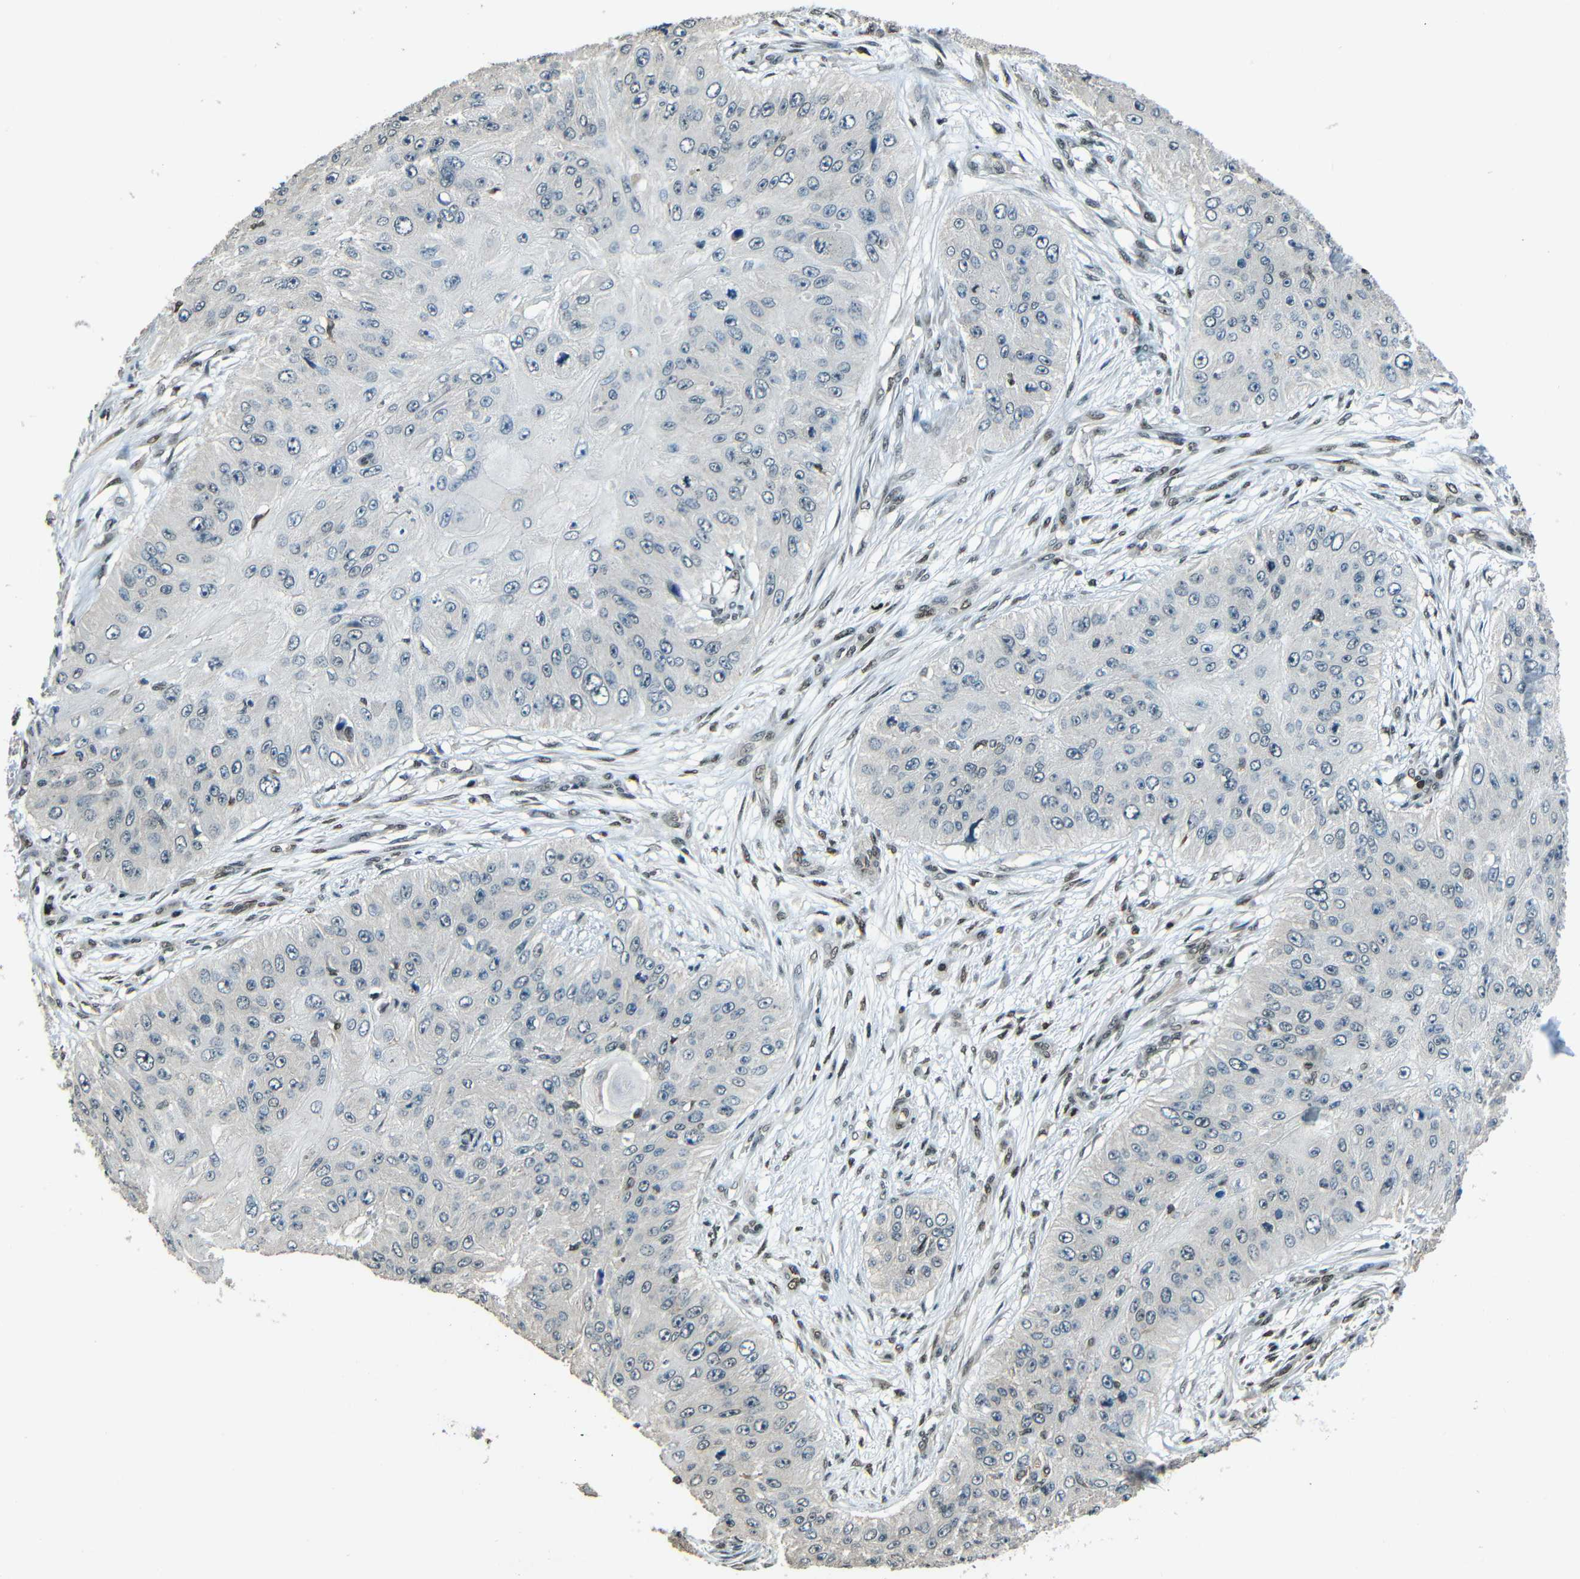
{"staining": {"intensity": "negative", "quantity": "none", "location": "none"}, "tissue": "skin cancer", "cell_type": "Tumor cells", "image_type": "cancer", "snomed": [{"axis": "morphology", "description": "Squamous cell carcinoma, NOS"}, {"axis": "topography", "description": "Skin"}], "caption": "Image shows no significant protein positivity in tumor cells of skin cancer (squamous cell carcinoma).", "gene": "PSIP1", "patient": {"sex": "female", "age": 80}}